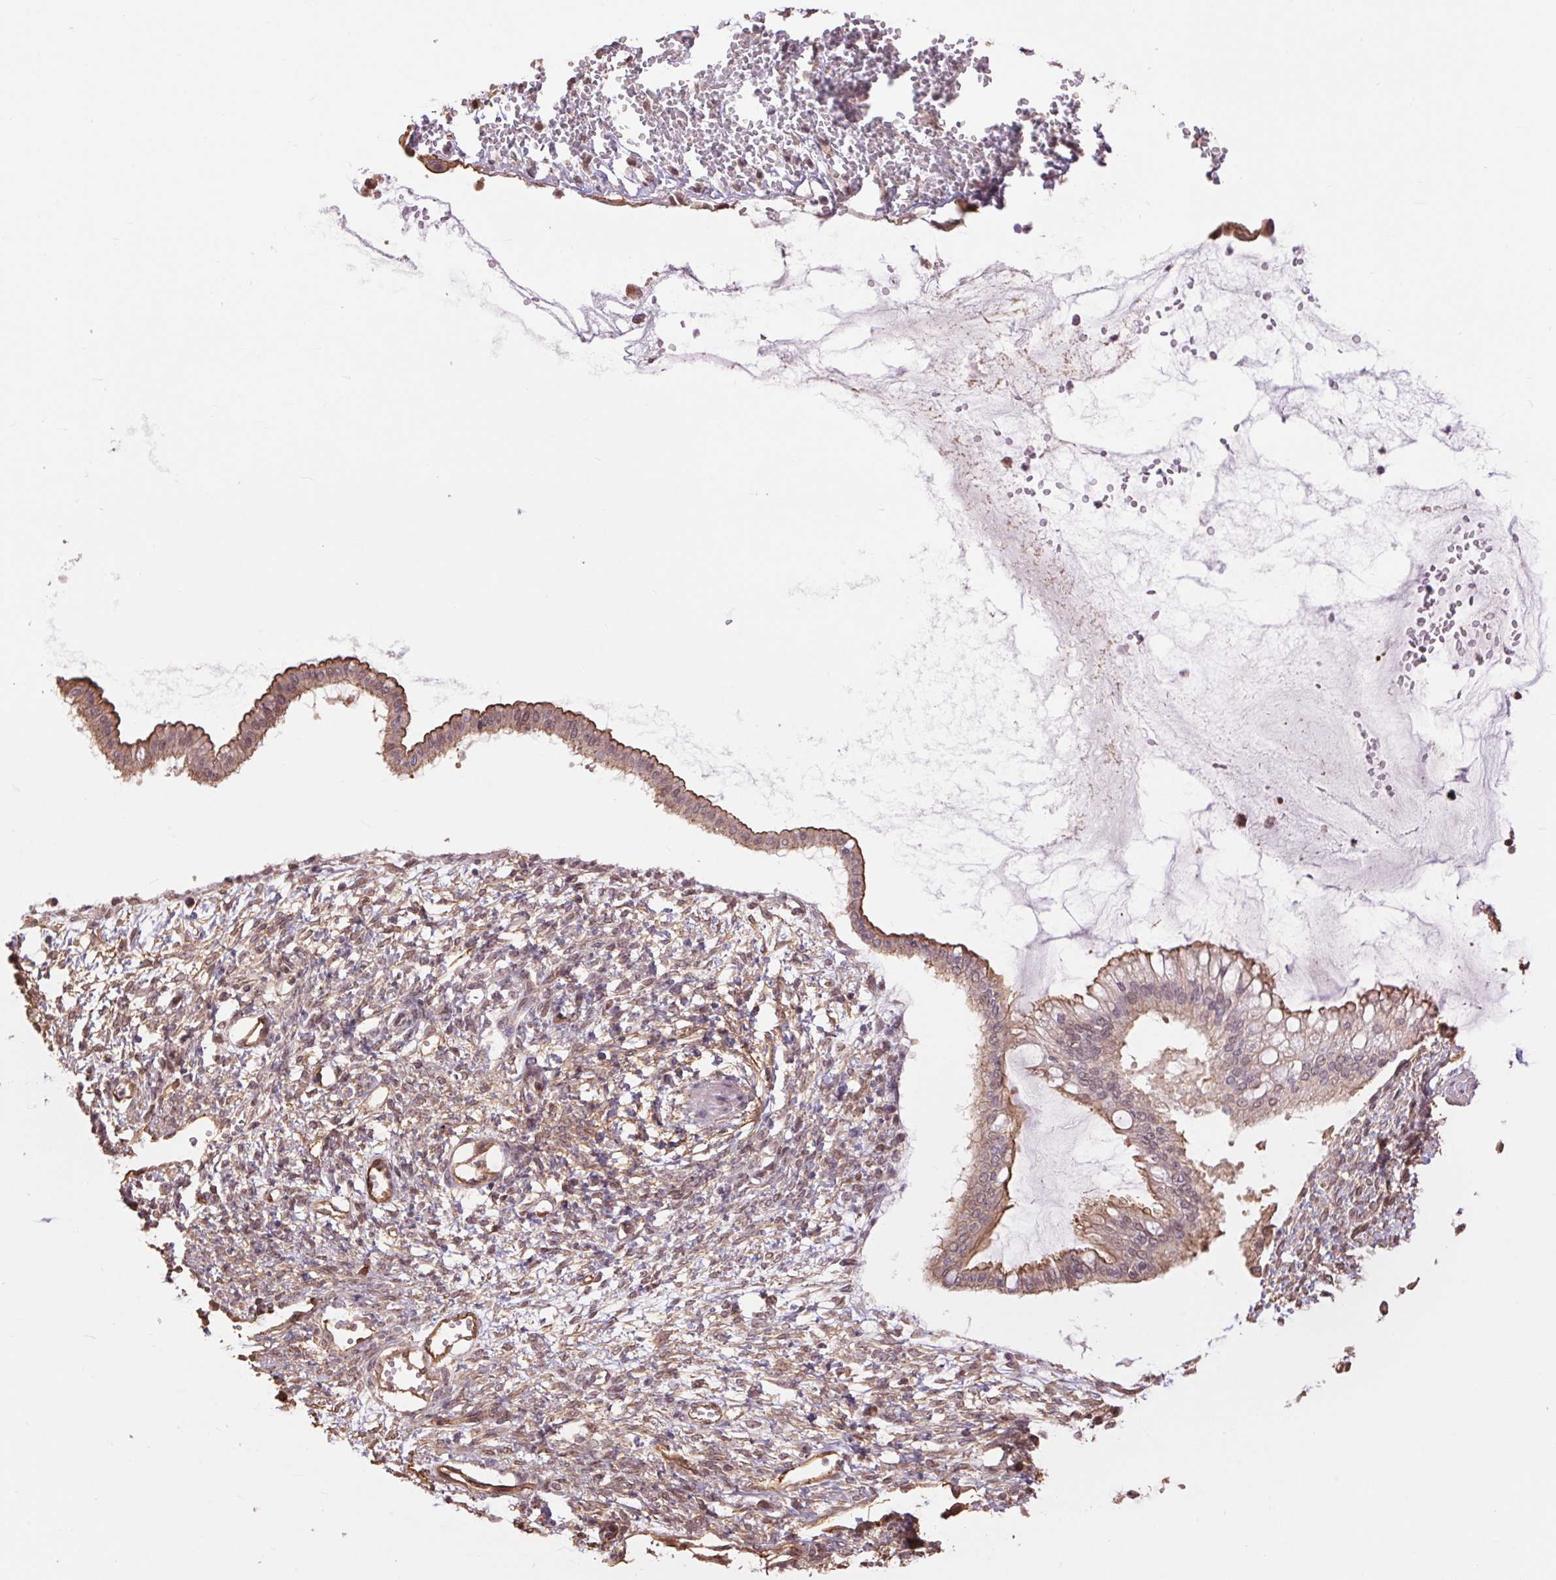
{"staining": {"intensity": "moderate", "quantity": ">75%", "location": "cytoplasmic/membranous"}, "tissue": "ovarian cancer", "cell_type": "Tumor cells", "image_type": "cancer", "snomed": [{"axis": "morphology", "description": "Cystadenocarcinoma, mucinous, NOS"}, {"axis": "topography", "description": "Ovary"}], "caption": "A brown stain shows moderate cytoplasmic/membranous expression of a protein in human ovarian mucinous cystadenocarcinoma tumor cells.", "gene": "PALM", "patient": {"sex": "female", "age": 73}}